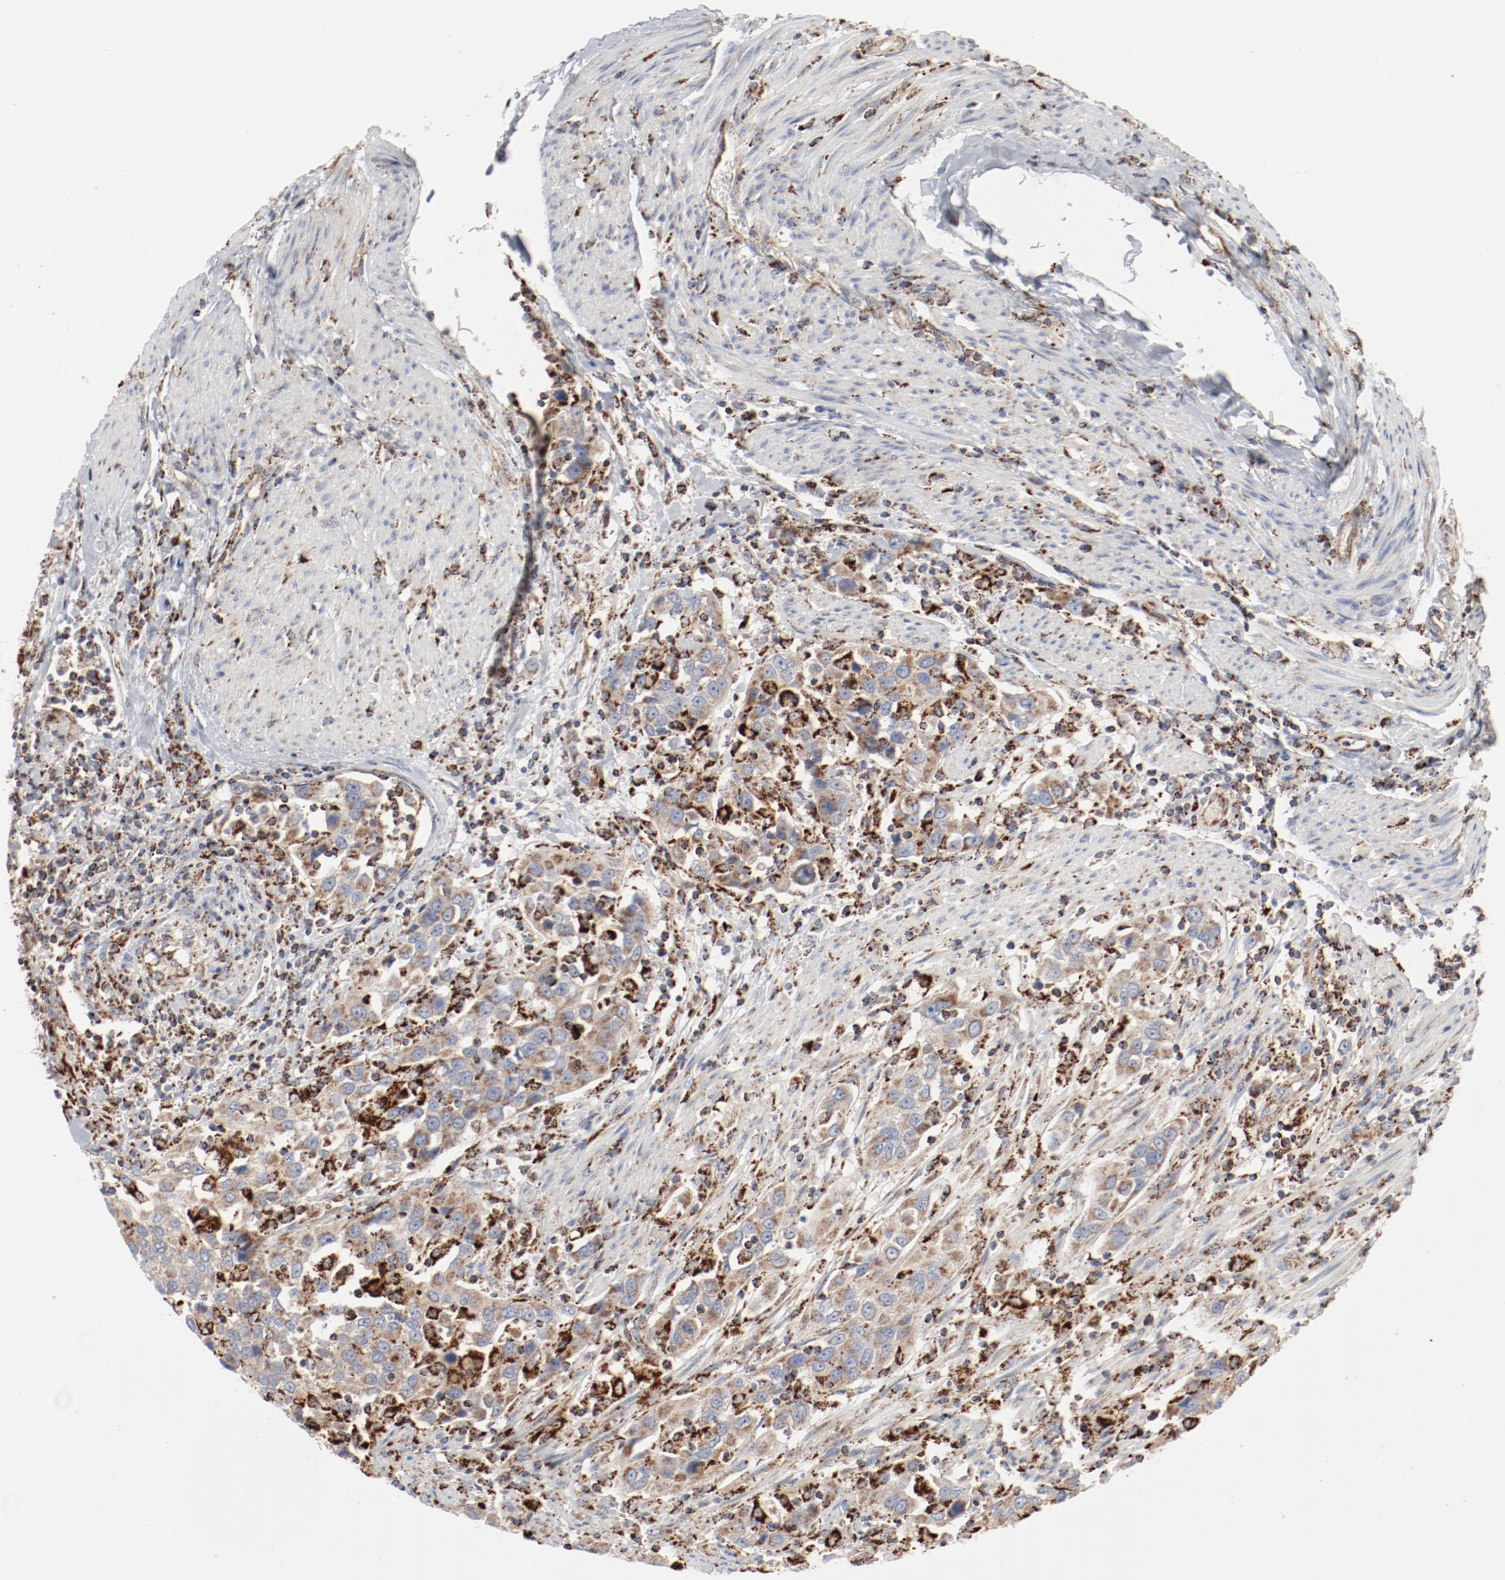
{"staining": {"intensity": "moderate", "quantity": ">75%", "location": "cytoplasmic/membranous"}, "tissue": "urothelial cancer", "cell_type": "Tumor cells", "image_type": "cancer", "snomed": [{"axis": "morphology", "description": "Urothelial carcinoma, High grade"}, {"axis": "topography", "description": "Urinary bladder"}], "caption": "About >75% of tumor cells in human urothelial carcinoma (high-grade) reveal moderate cytoplasmic/membranous protein staining as visualized by brown immunohistochemical staining.", "gene": "SETD3", "patient": {"sex": "female", "age": 80}}